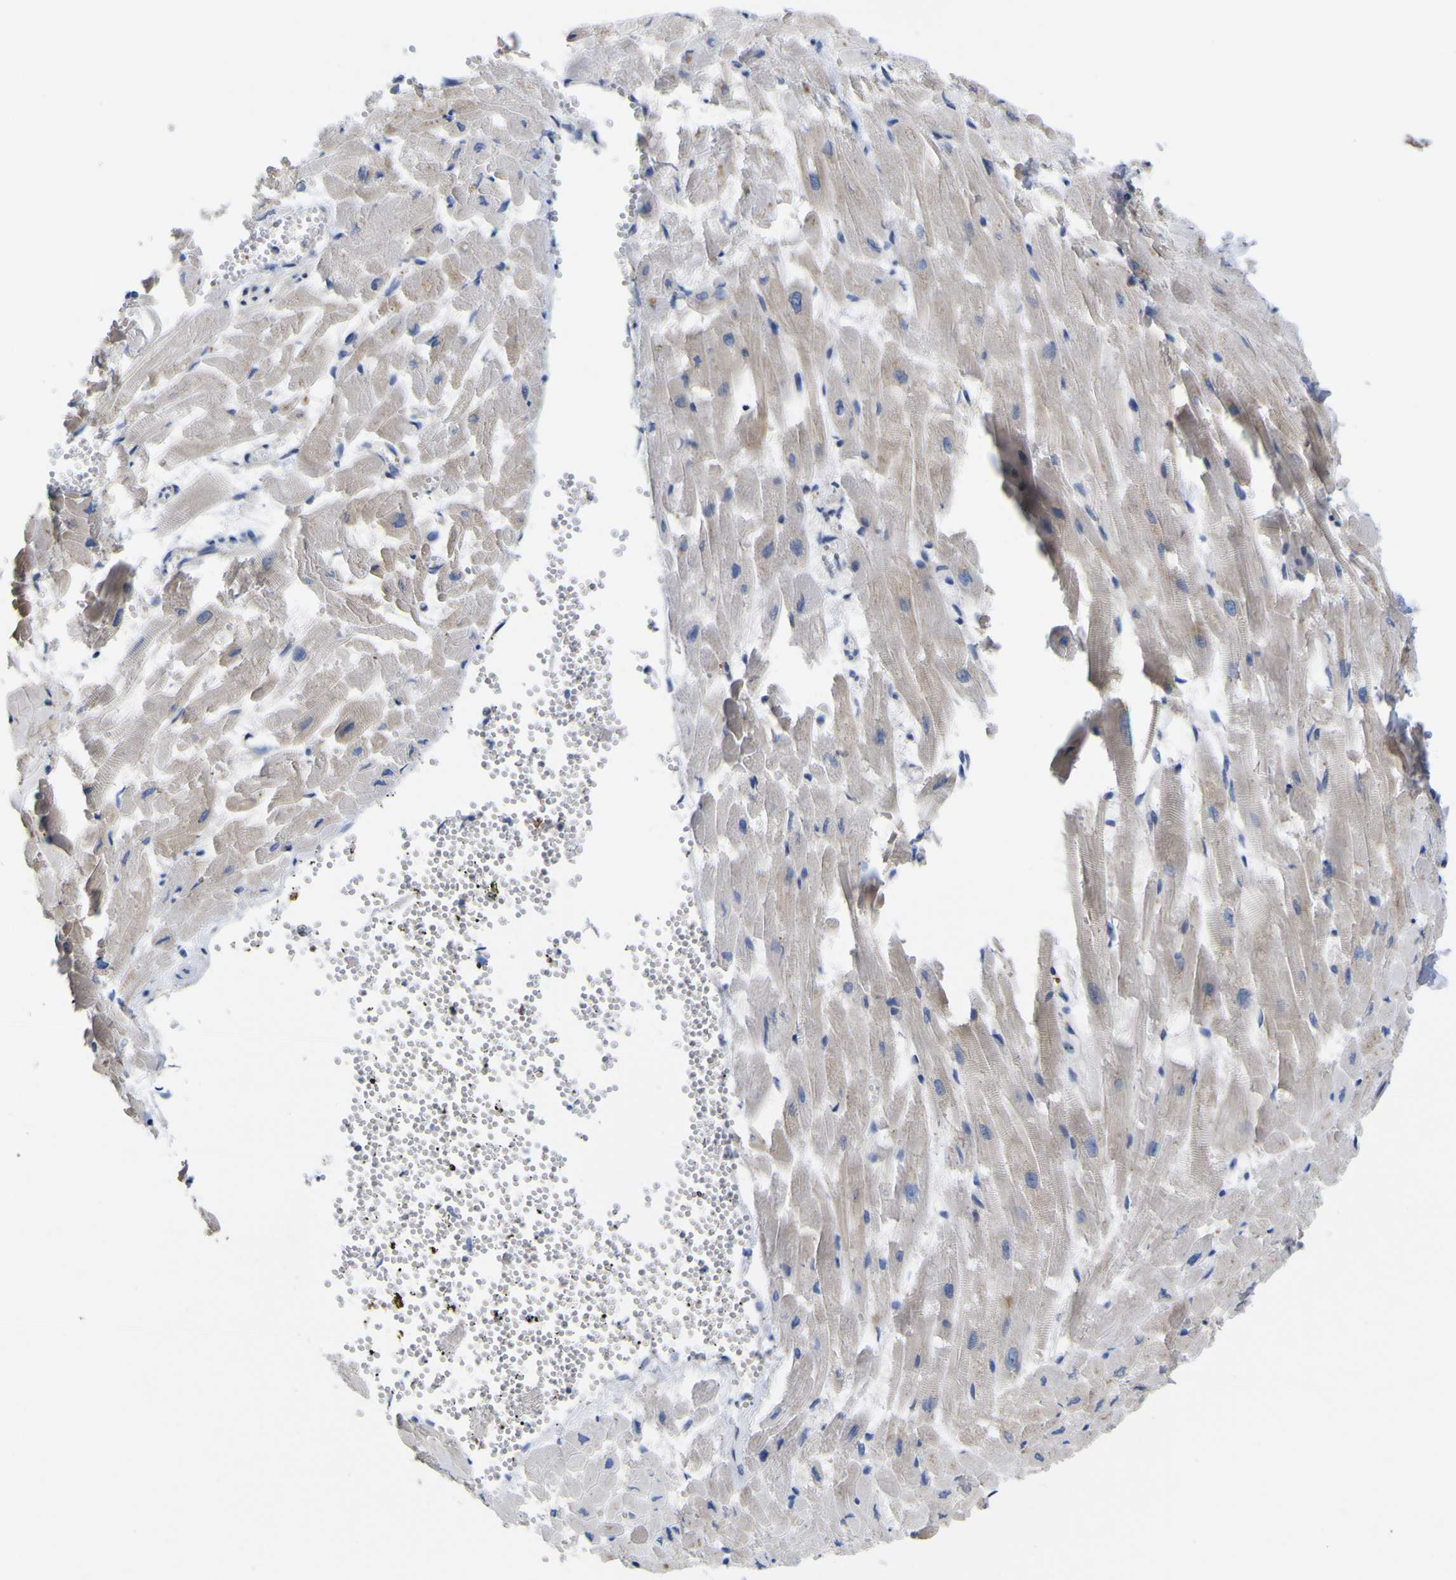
{"staining": {"intensity": "weak", "quantity": ">75%", "location": "cytoplasmic/membranous"}, "tissue": "heart muscle", "cell_type": "Cardiomyocytes", "image_type": "normal", "snomed": [{"axis": "morphology", "description": "Normal tissue, NOS"}, {"axis": "topography", "description": "Heart"}], "caption": "Immunohistochemical staining of normal heart muscle demonstrates low levels of weak cytoplasmic/membranous staining in about >75% of cardiomyocytes. (Brightfield microscopy of DAB IHC at high magnification).", "gene": "MYEOV", "patient": {"sex": "female", "age": 19}}